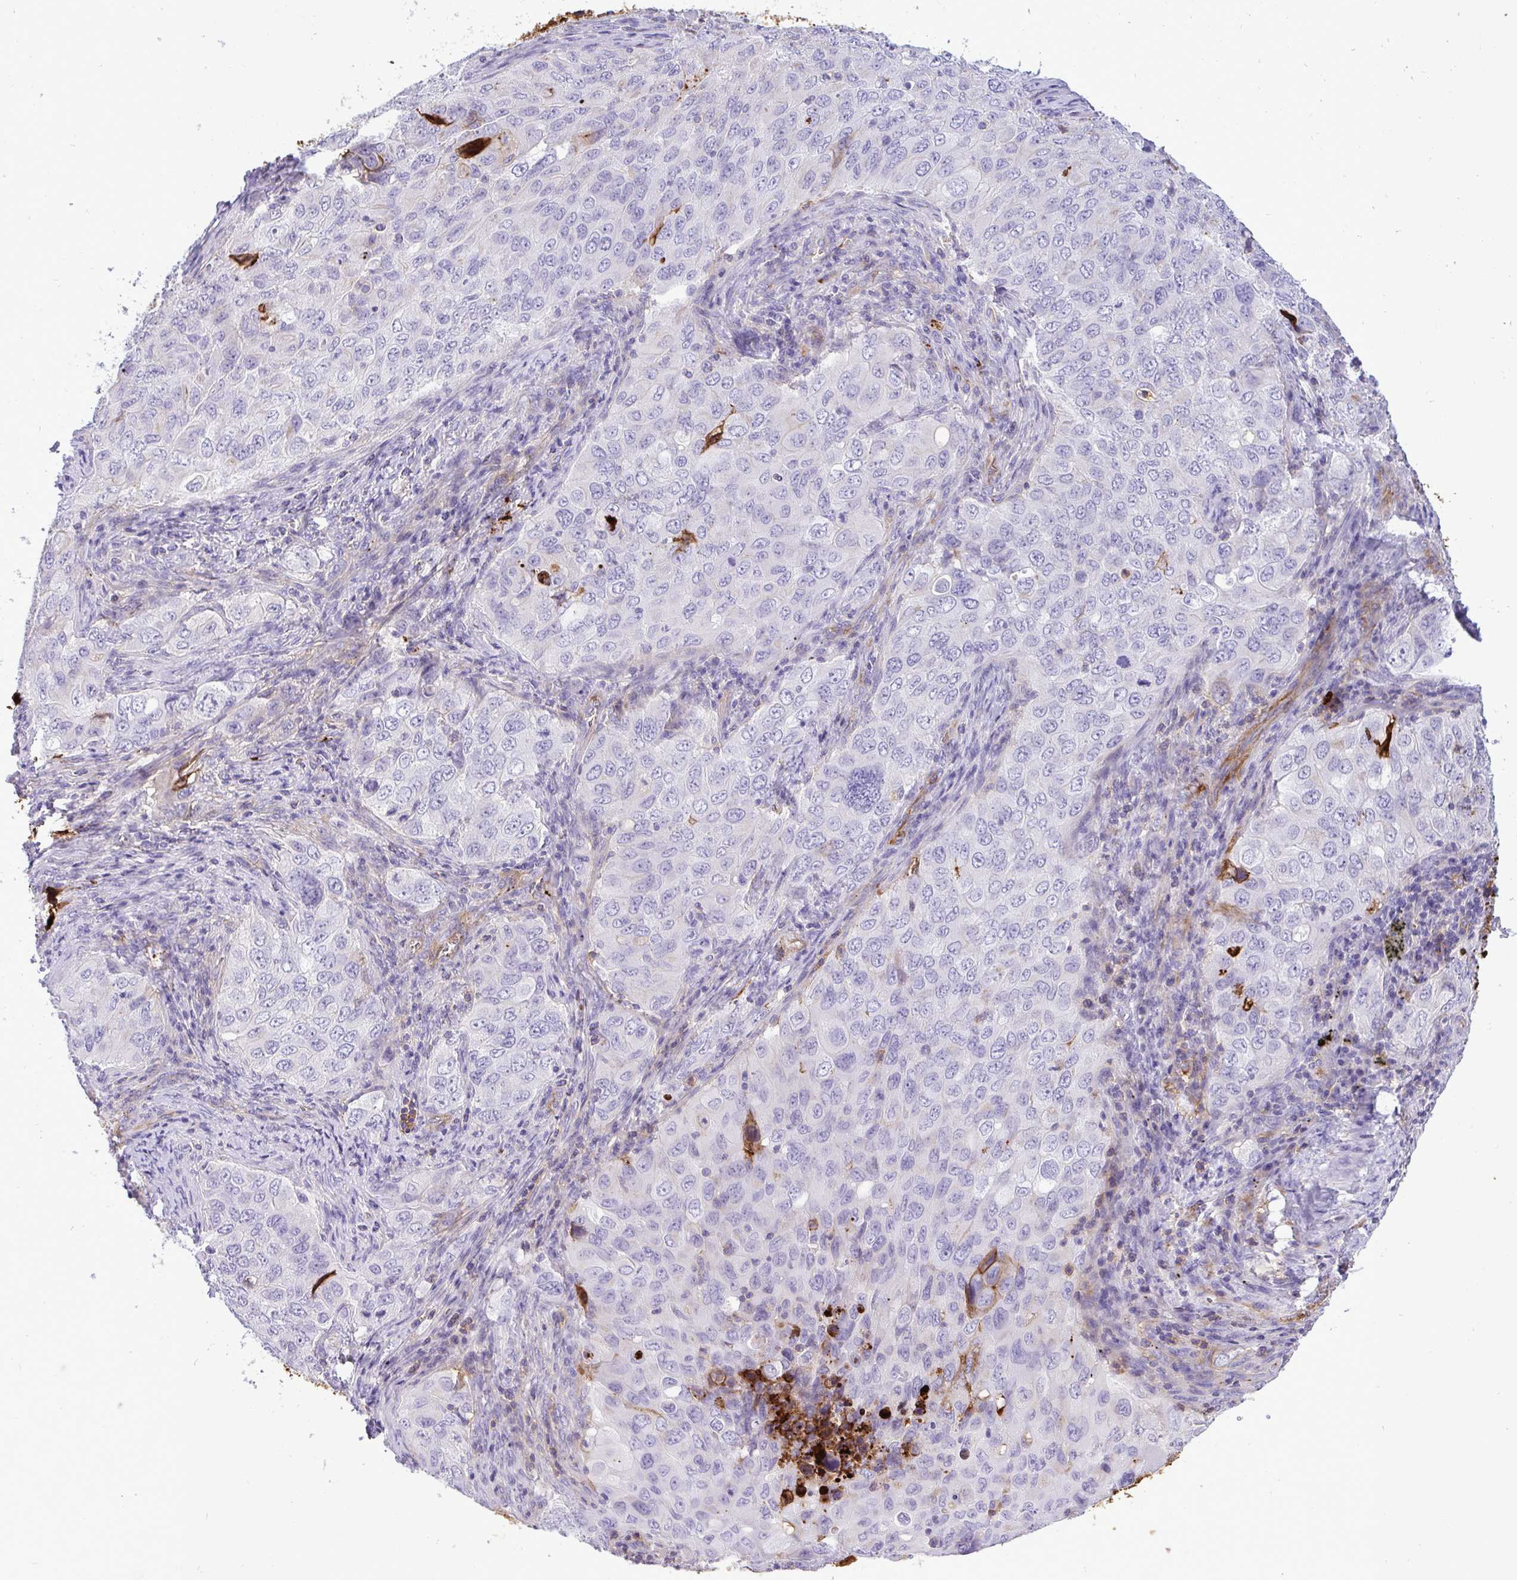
{"staining": {"intensity": "negative", "quantity": "none", "location": "none"}, "tissue": "lung cancer", "cell_type": "Tumor cells", "image_type": "cancer", "snomed": [{"axis": "morphology", "description": "Adenocarcinoma, NOS"}, {"axis": "morphology", "description": "Adenocarcinoma, metastatic, NOS"}, {"axis": "topography", "description": "Lymph node"}, {"axis": "topography", "description": "Lung"}], "caption": "A histopathology image of lung cancer (metastatic adenocarcinoma) stained for a protein shows no brown staining in tumor cells.", "gene": "F2", "patient": {"sex": "female", "age": 42}}